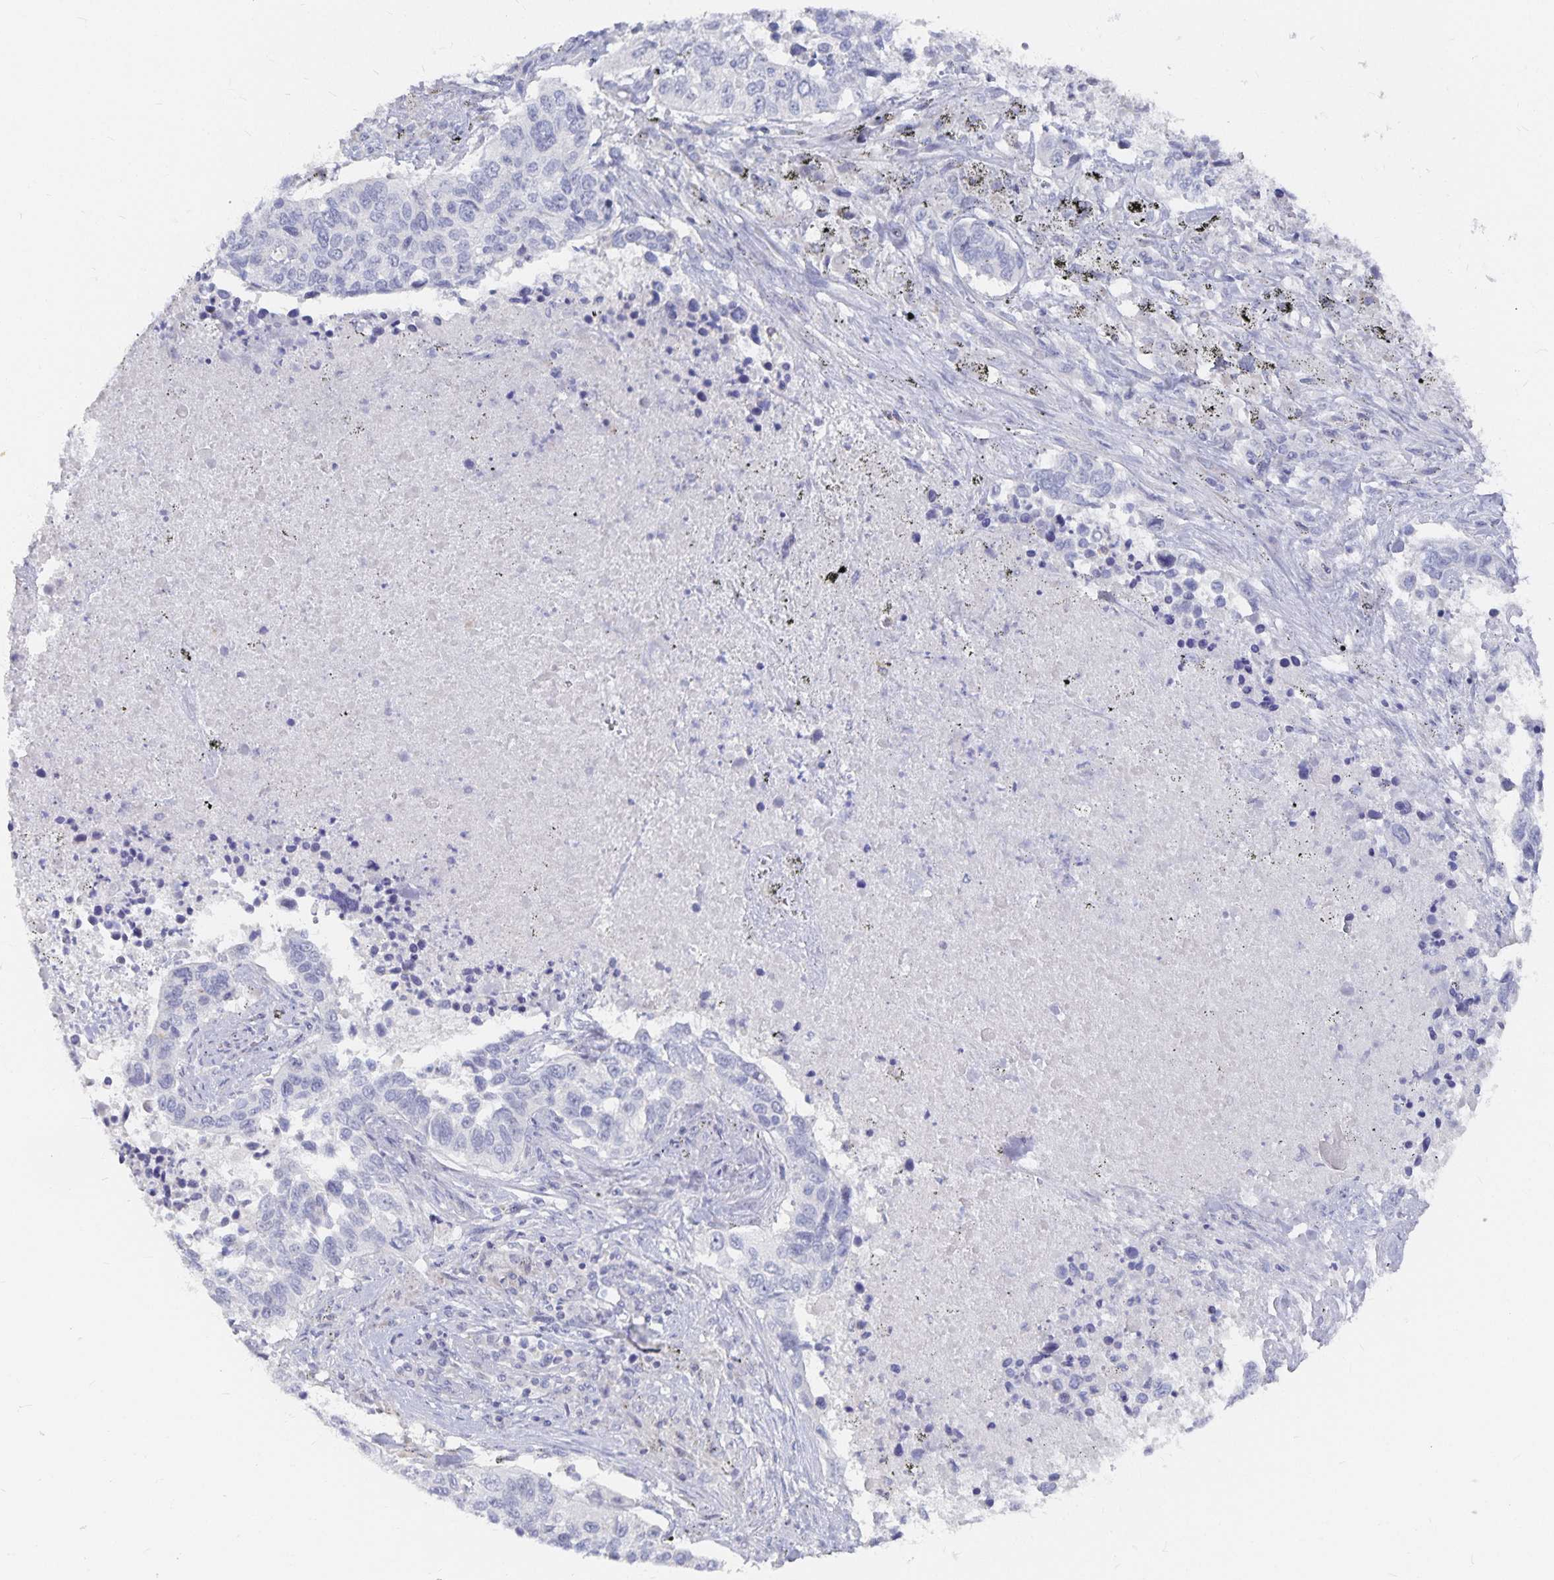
{"staining": {"intensity": "negative", "quantity": "none", "location": "none"}, "tissue": "lung cancer", "cell_type": "Tumor cells", "image_type": "cancer", "snomed": [{"axis": "morphology", "description": "Squamous cell carcinoma, NOS"}, {"axis": "topography", "description": "Lung"}], "caption": "The histopathology image demonstrates no significant expression in tumor cells of lung squamous cell carcinoma.", "gene": "DNAH9", "patient": {"sex": "male", "age": 62}}